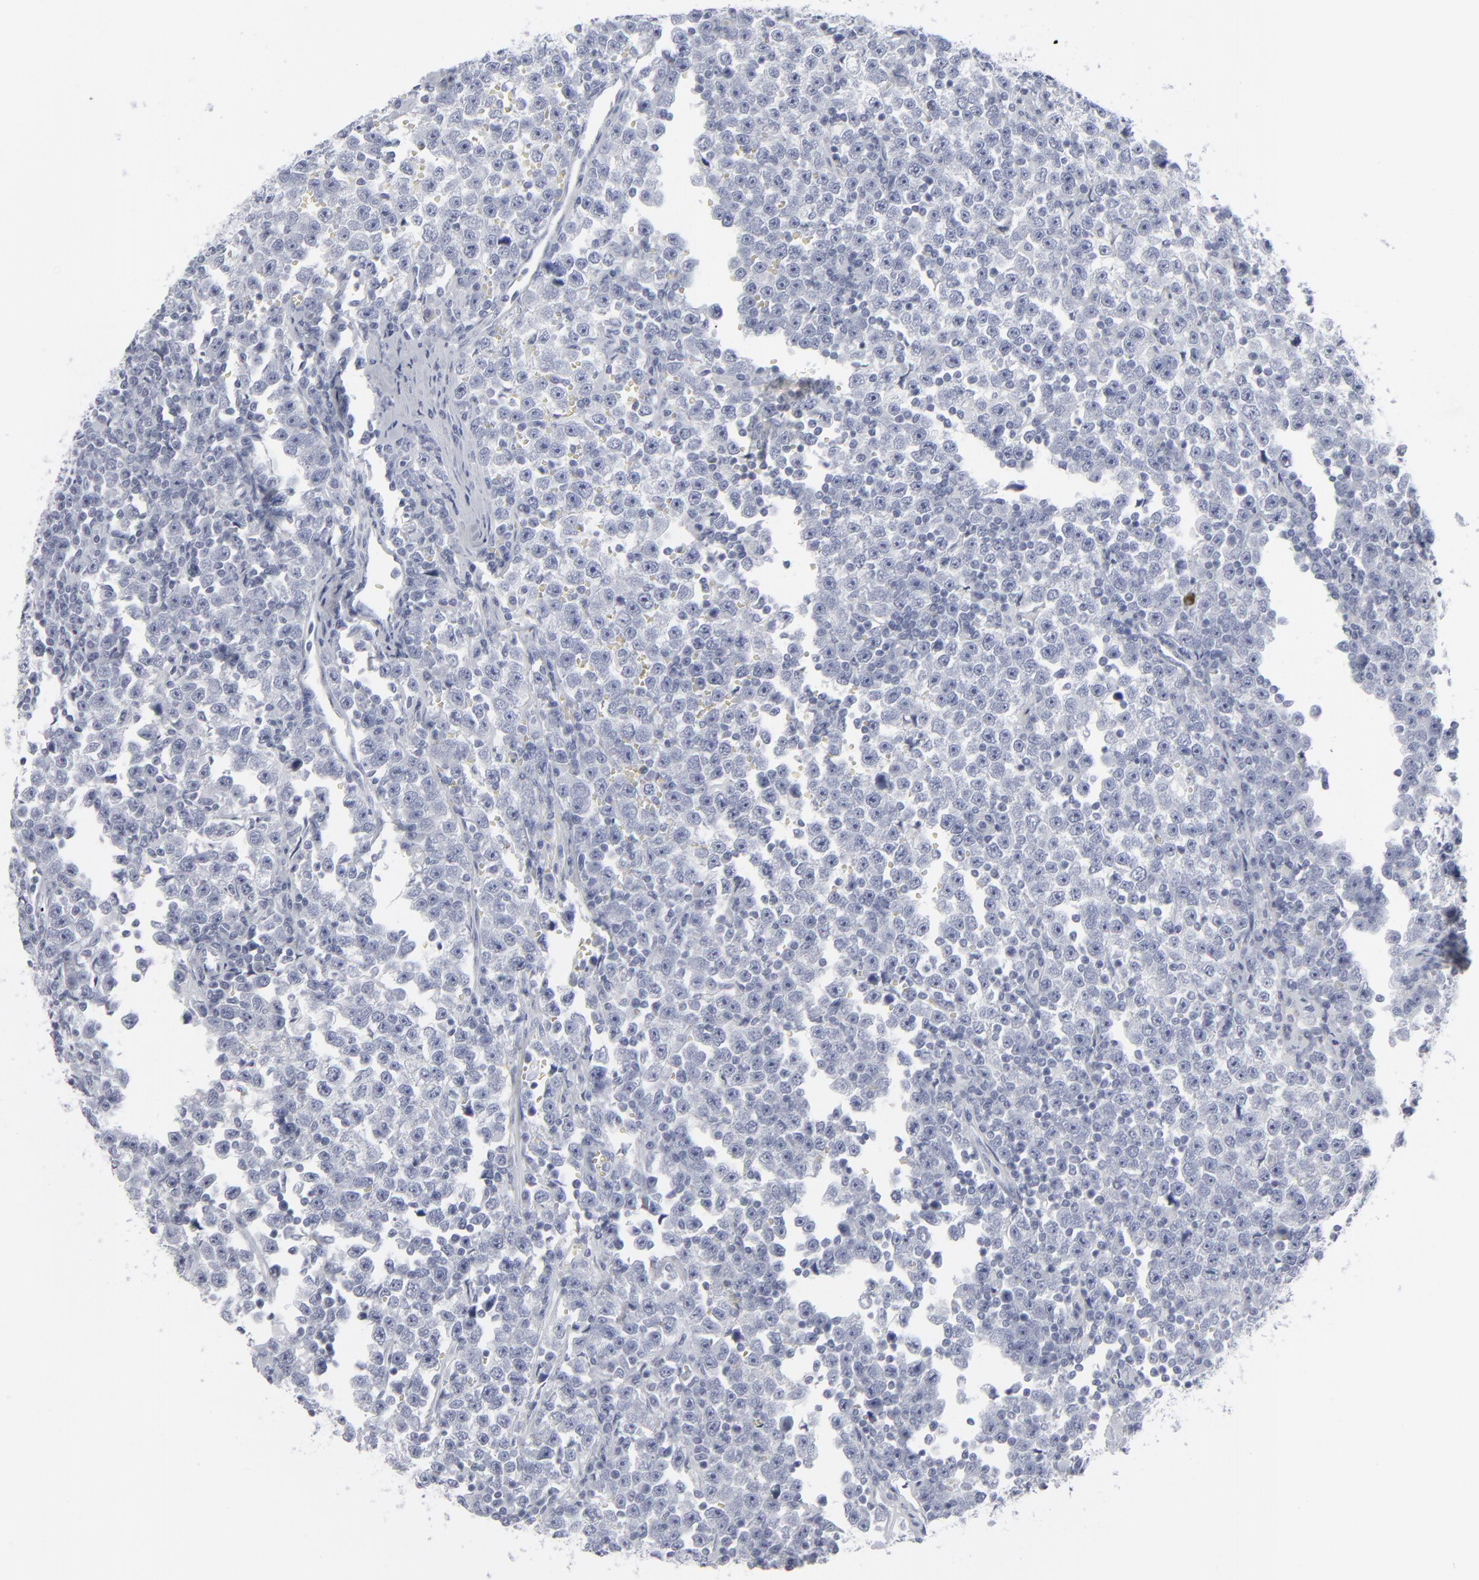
{"staining": {"intensity": "negative", "quantity": "none", "location": "none"}, "tissue": "testis cancer", "cell_type": "Tumor cells", "image_type": "cancer", "snomed": [{"axis": "morphology", "description": "Seminoma, NOS"}, {"axis": "topography", "description": "Testis"}], "caption": "The IHC image has no significant positivity in tumor cells of testis cancer tissue.", "gene": "MSLN", "patient": {"sex": "male", "age": 43}}